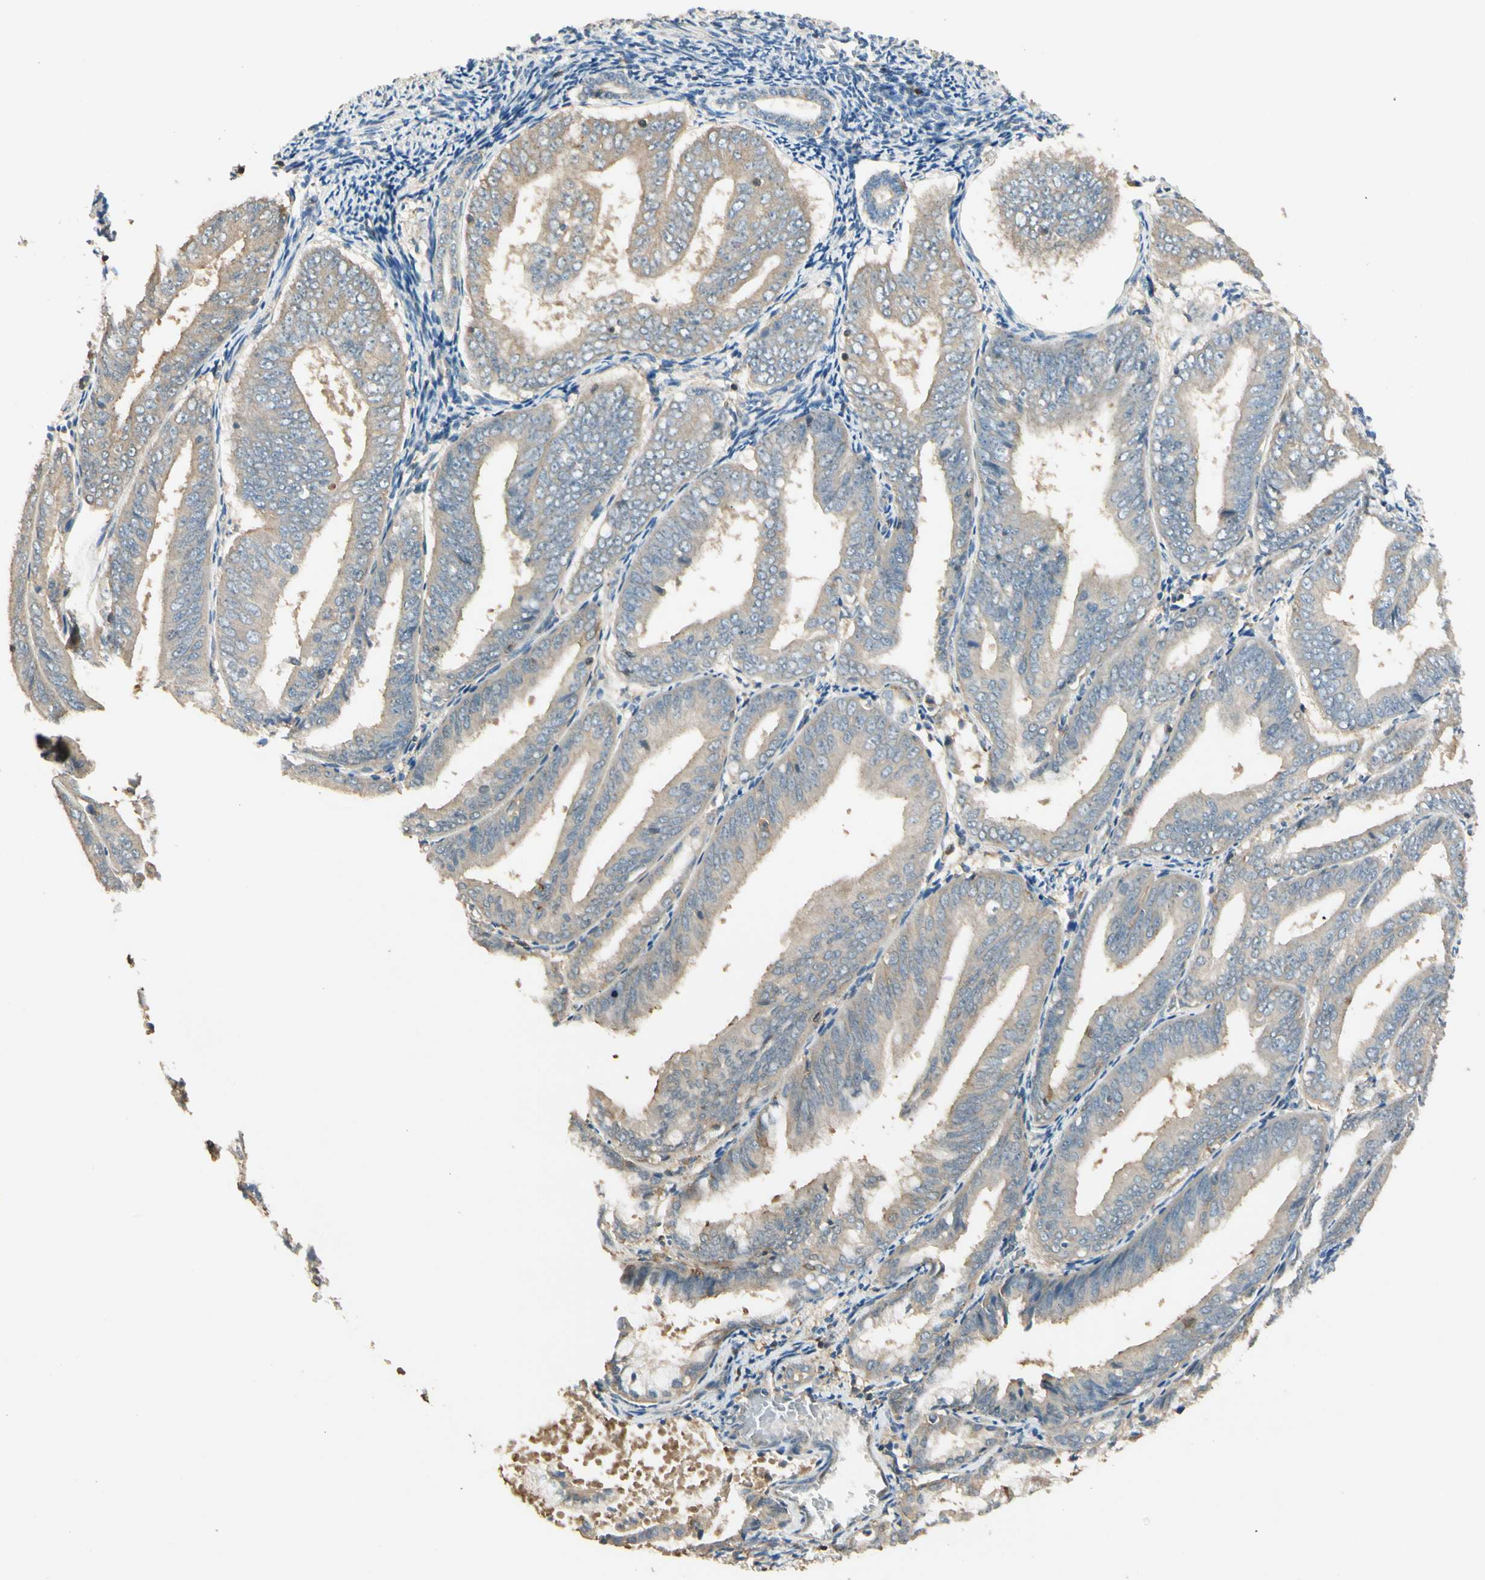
{"staining": {"intensity": "weak", "quantity": ">75%", "location": "cytoplasmic/membranous"}, "tissue": "endometrial cancer", "cell_type": "Tumor cells", "image_type": "cancer", "snomed": [{"axis": "morphology", "description": "Adenocarcinoma, NOS"}, {"axis": "topography", "description": "Endometrium"}], "caption": "A low amount of weak cytoplasmic/membranous staining is present in approximately >75% of tumor cells in endometrial adenocarcinoma tissue.", "gene": "PLXNA1", "patient": {"sex": "female", "age": 63}}